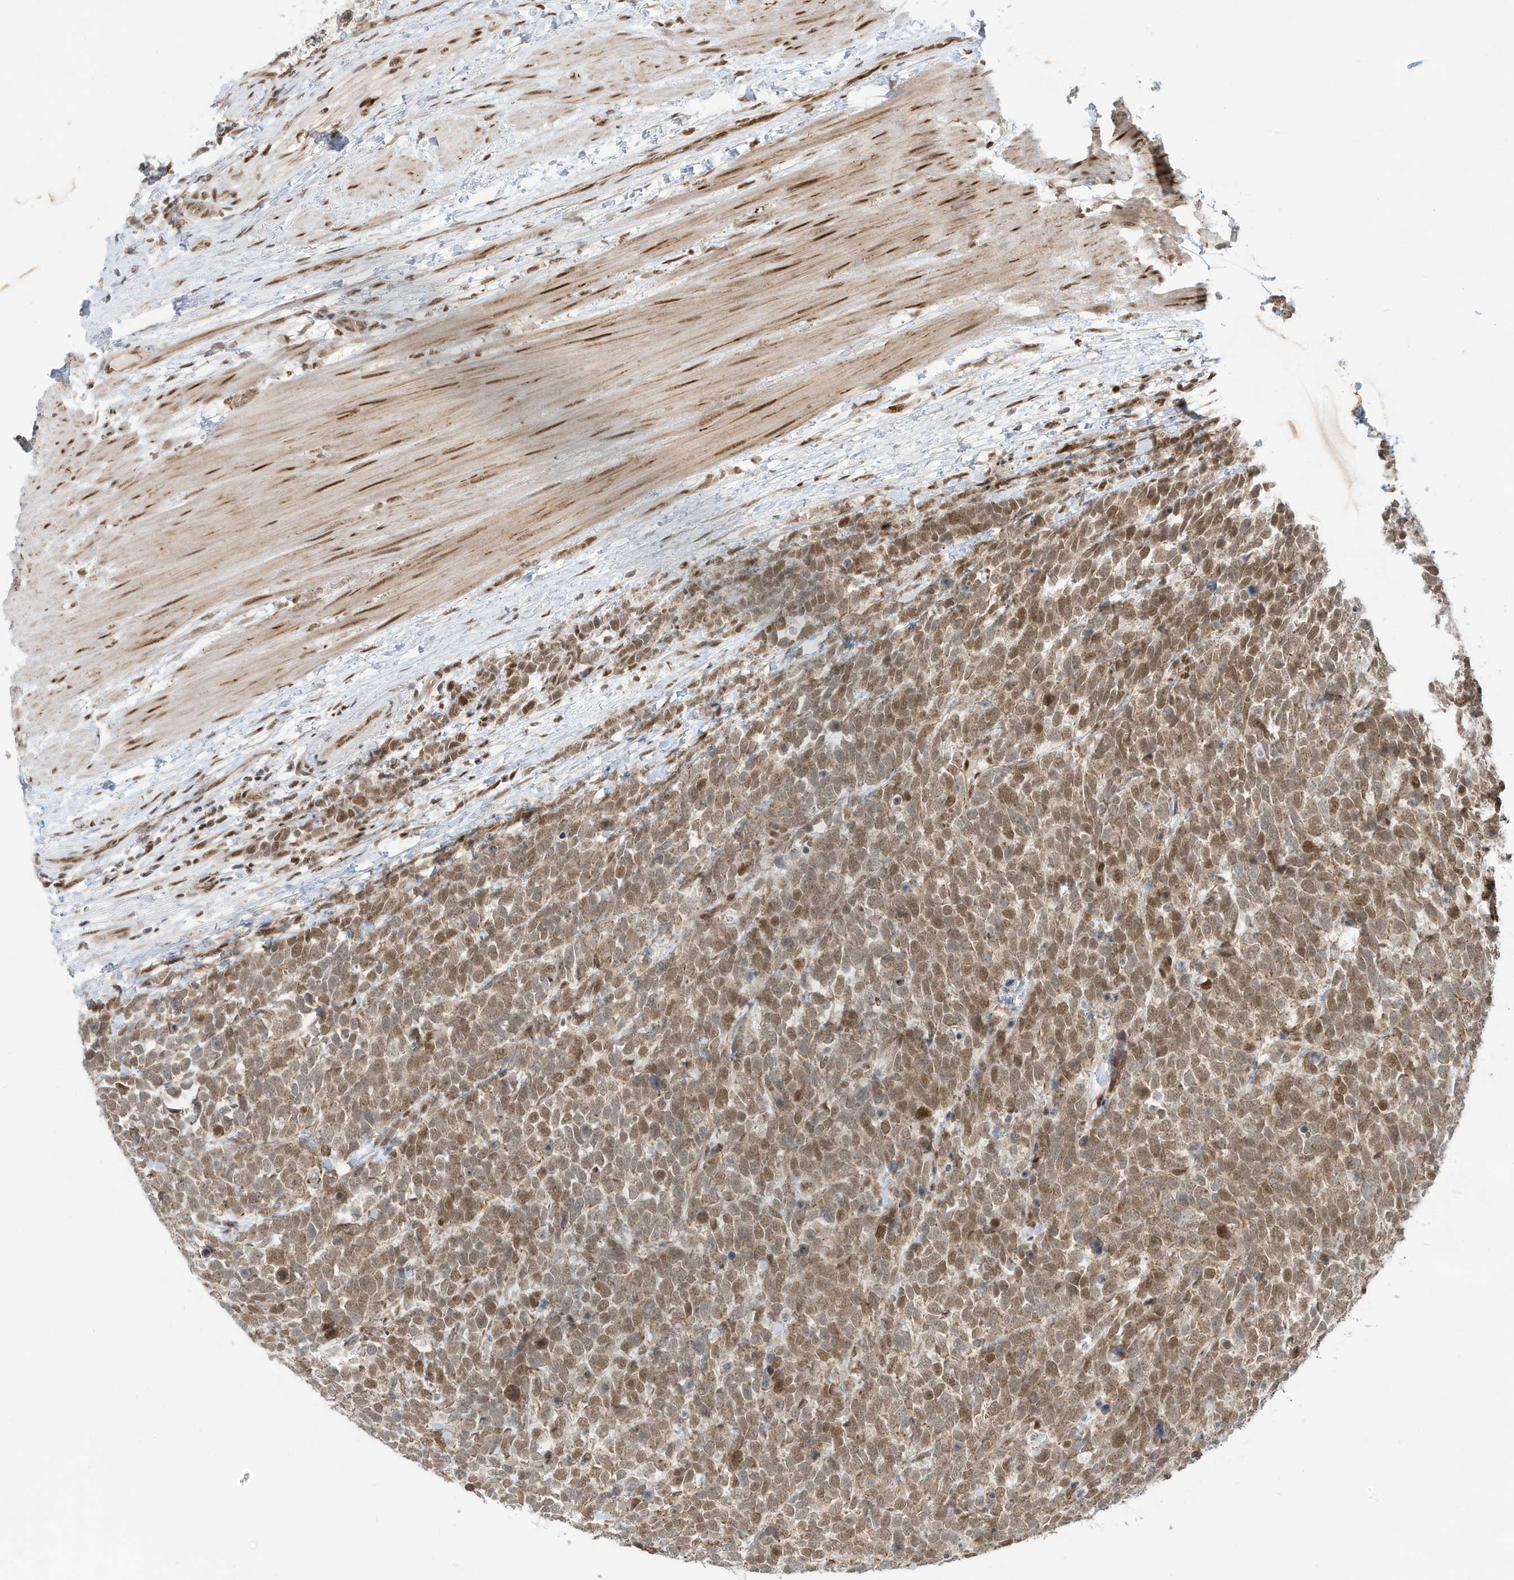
{"staining": {"intensity": "moderate", "quantity": ">75%", "location": "nuclear"}, "tissue": "urothelial cancer", "cell_type": "Tumor cells", "image_type": "cancer", "snomed": [{"axis": "morphology", "description": "Urothelial carcinoma, High grade"}, {"axis": "topography", "description": "Urinary bladder"}], "caption": "Immunohistochemical staining of urothelial cancer shows medium levels of moderate nuclear protein positivity in about >75% of tumor cells.", "gene": "AURKAIP1", "patient": {"sex": "female", "age": 82}}